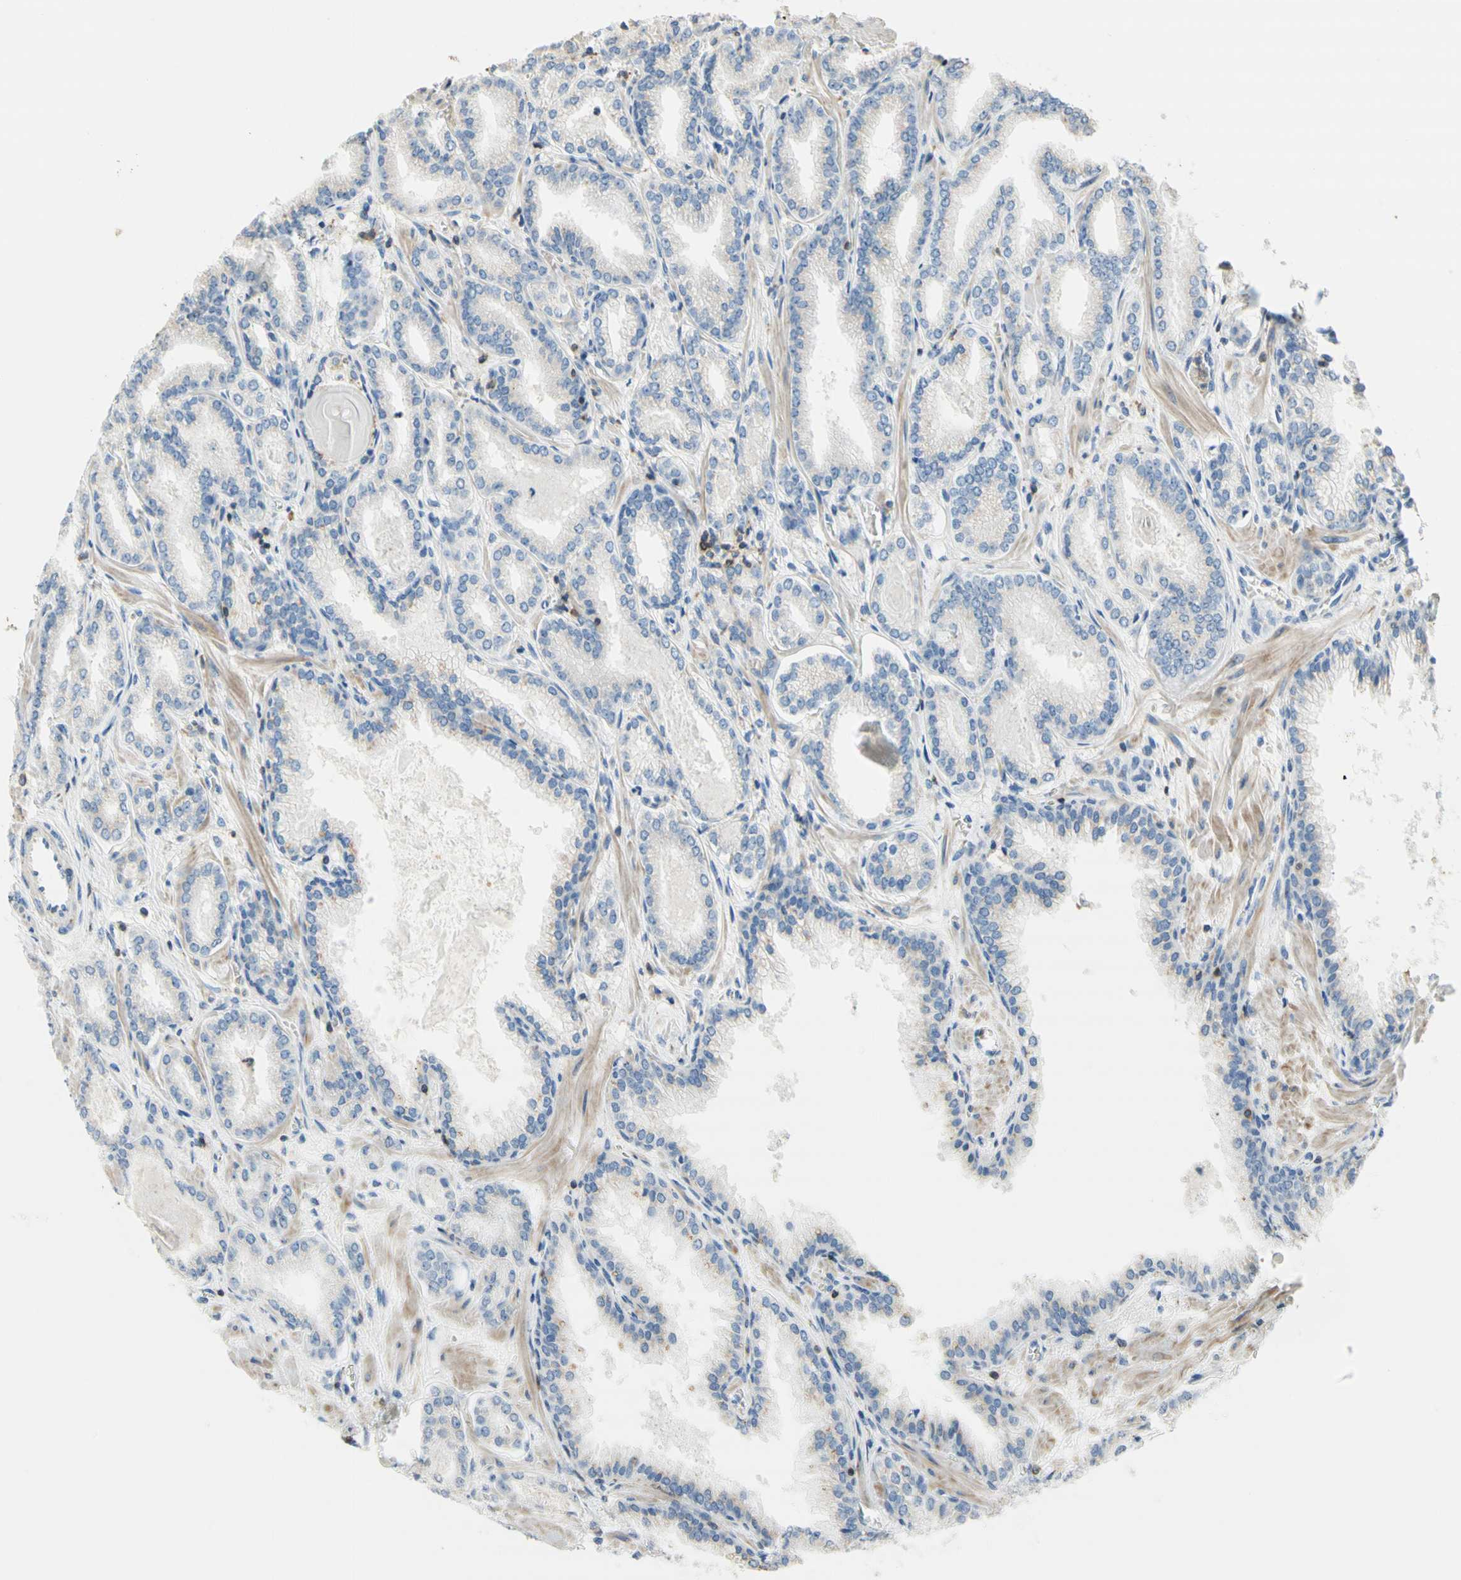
{"staining": {"intensity": "negative", "quantity": "none", "location": "none"}, "tissue": "prostate cancer", "cell_type": "Tumor cells", "image_type": "cancer", "snomed": [{"axis": "morphology", "description": "Adenocarcinoma, Low grade"}, {"axis": "topography", "description": "Prostate"}], "caption": "This is an IHC photomicrograph of human prostate cancer (low-grade adenocarcinoma). There is no positivity in tumor cells.", "gene": "SPINK6", "patient": {"sex": "male", "age": 59}}